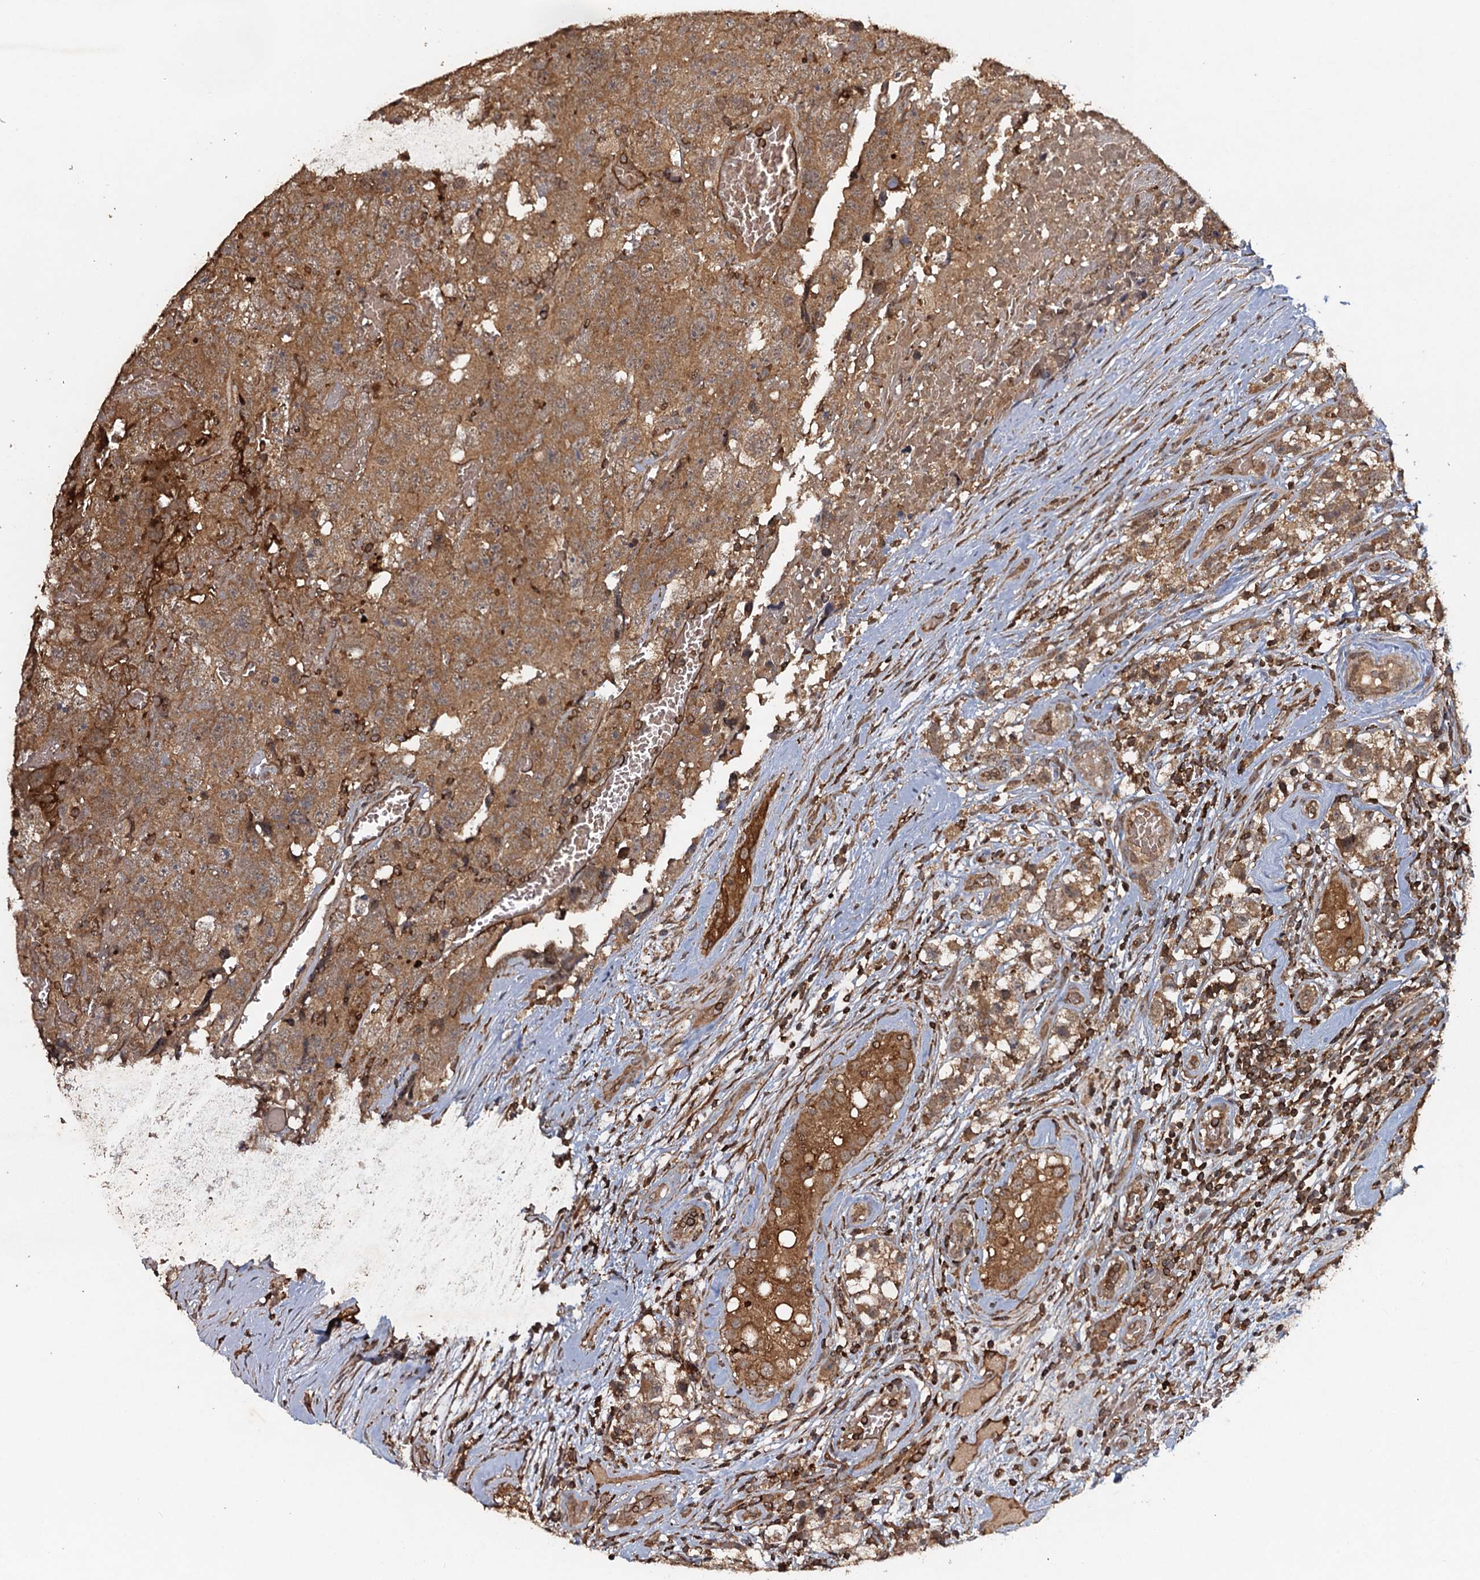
{"staining": {"intensity": "strong", "quantity": ">75%", "location": "cytoplasmic/membranous"}, "tissue": "testis cancer", "cell_type": "Tumor cells", "image_type": "cancer", "snomed": [{"axis": "morphology", "description": "Carcinoma, Embryonal, NOS"}, {"axis": "topography", "description": "Testis"}], "caption": "About >75% of tumor cells in embryonal carcinoma (testis) display strong cytoplasmic/membranous protein positivity as visualized by brown immunohistochemical staining.", "gene": "ADGRG3", "patient": {"sex": "male", "age": 45}}